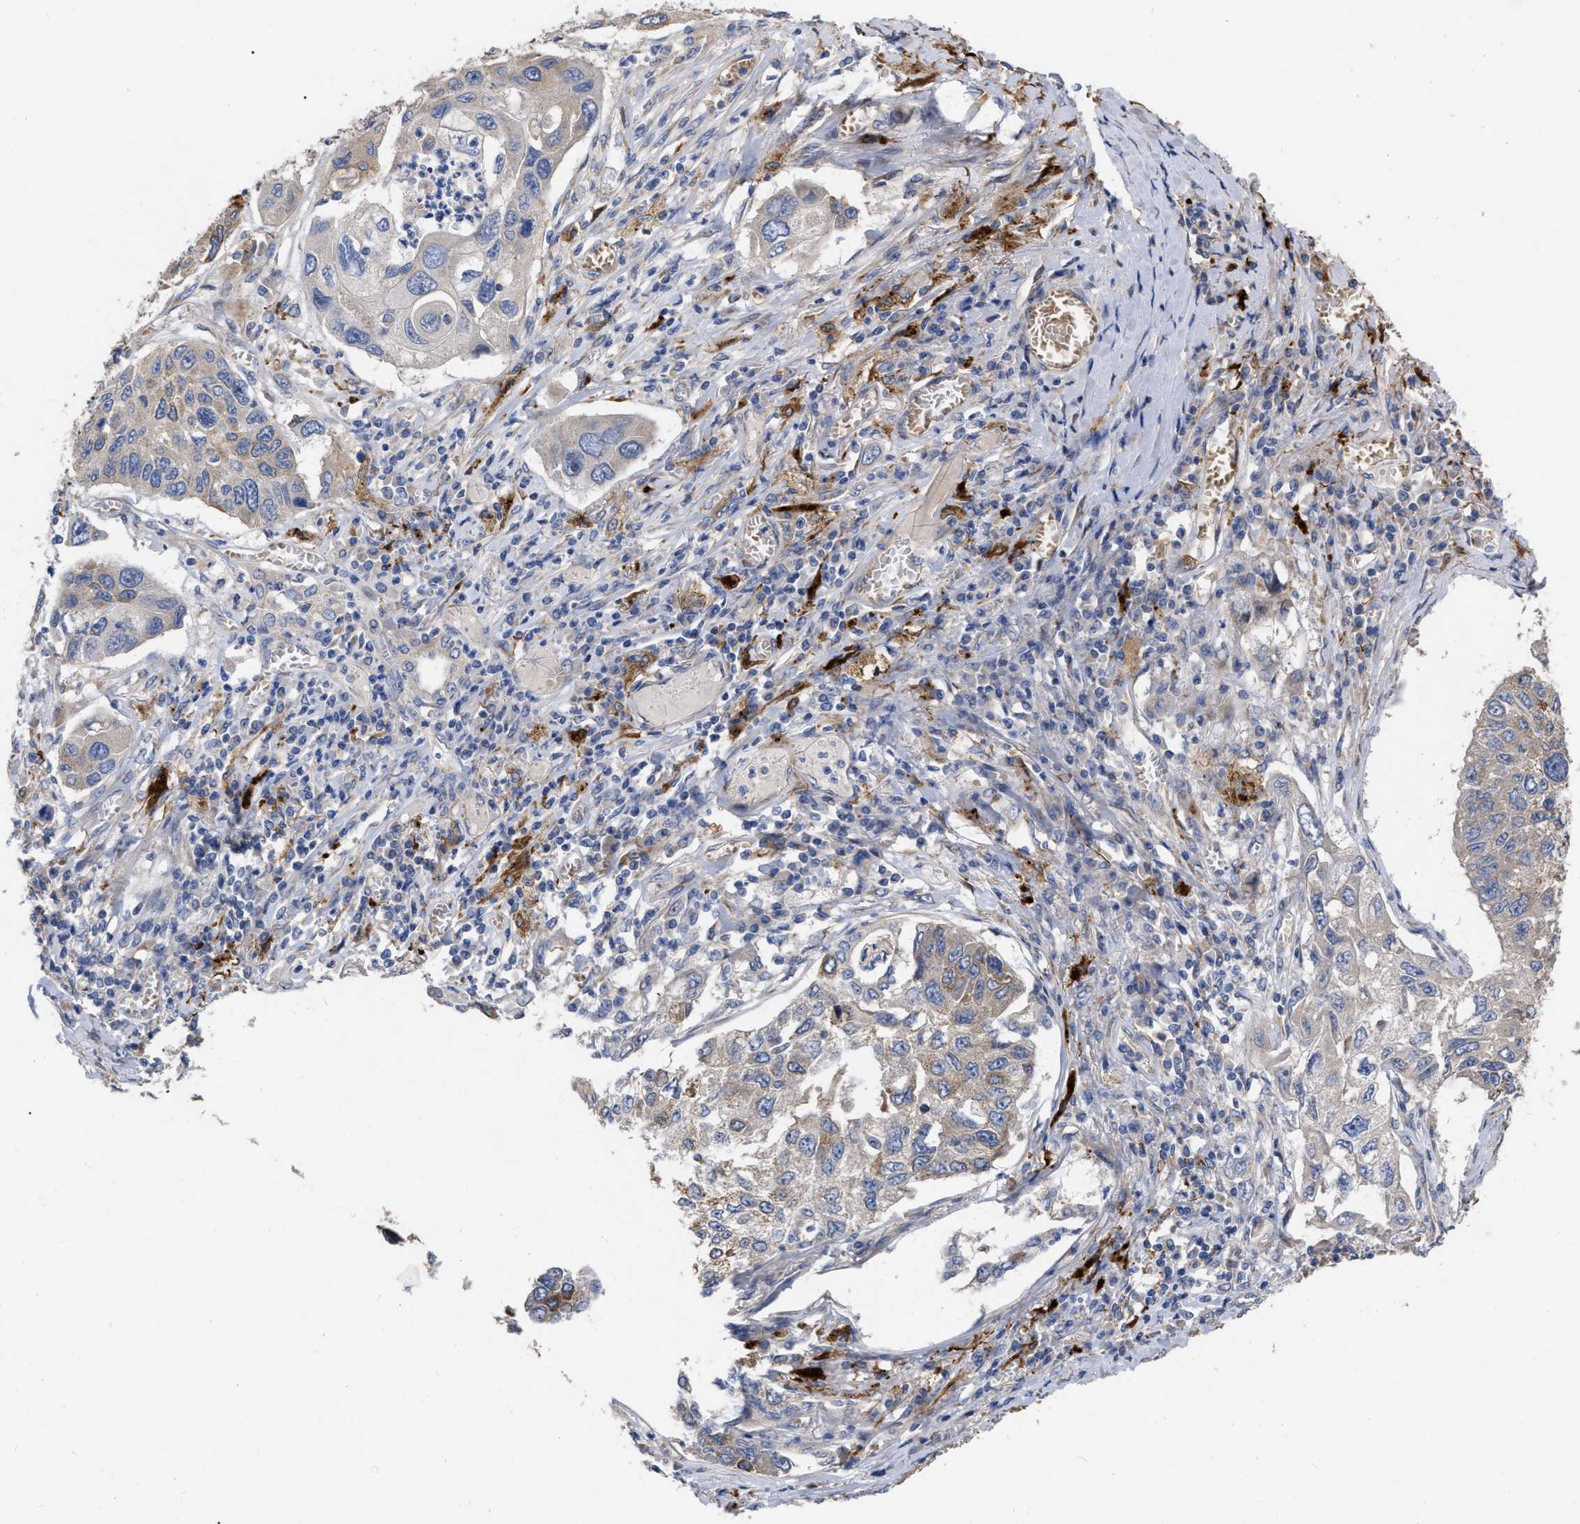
{"staining": {"intensity": "weak", "quantity": "<25%", "location": "cytoplasmic/membranous"}, "tissue": "lung cancer", "cell_type": "Tumor cells", "image_type": "cancer", "snomed": [{"axis": "morphology", "description": "Squamous cell carcinoma, NOS"}, {"axis": "topography", "description": "Lung"}], "caption": "DAB (3,3'-diaminobenzidine) immunohistochemical staining of lung cancer (squamous cell carcinoma) reveals no significant positivity in tumor cells.", "gene": "MLST8", "patient": {"sex": "male", "age": 71}}